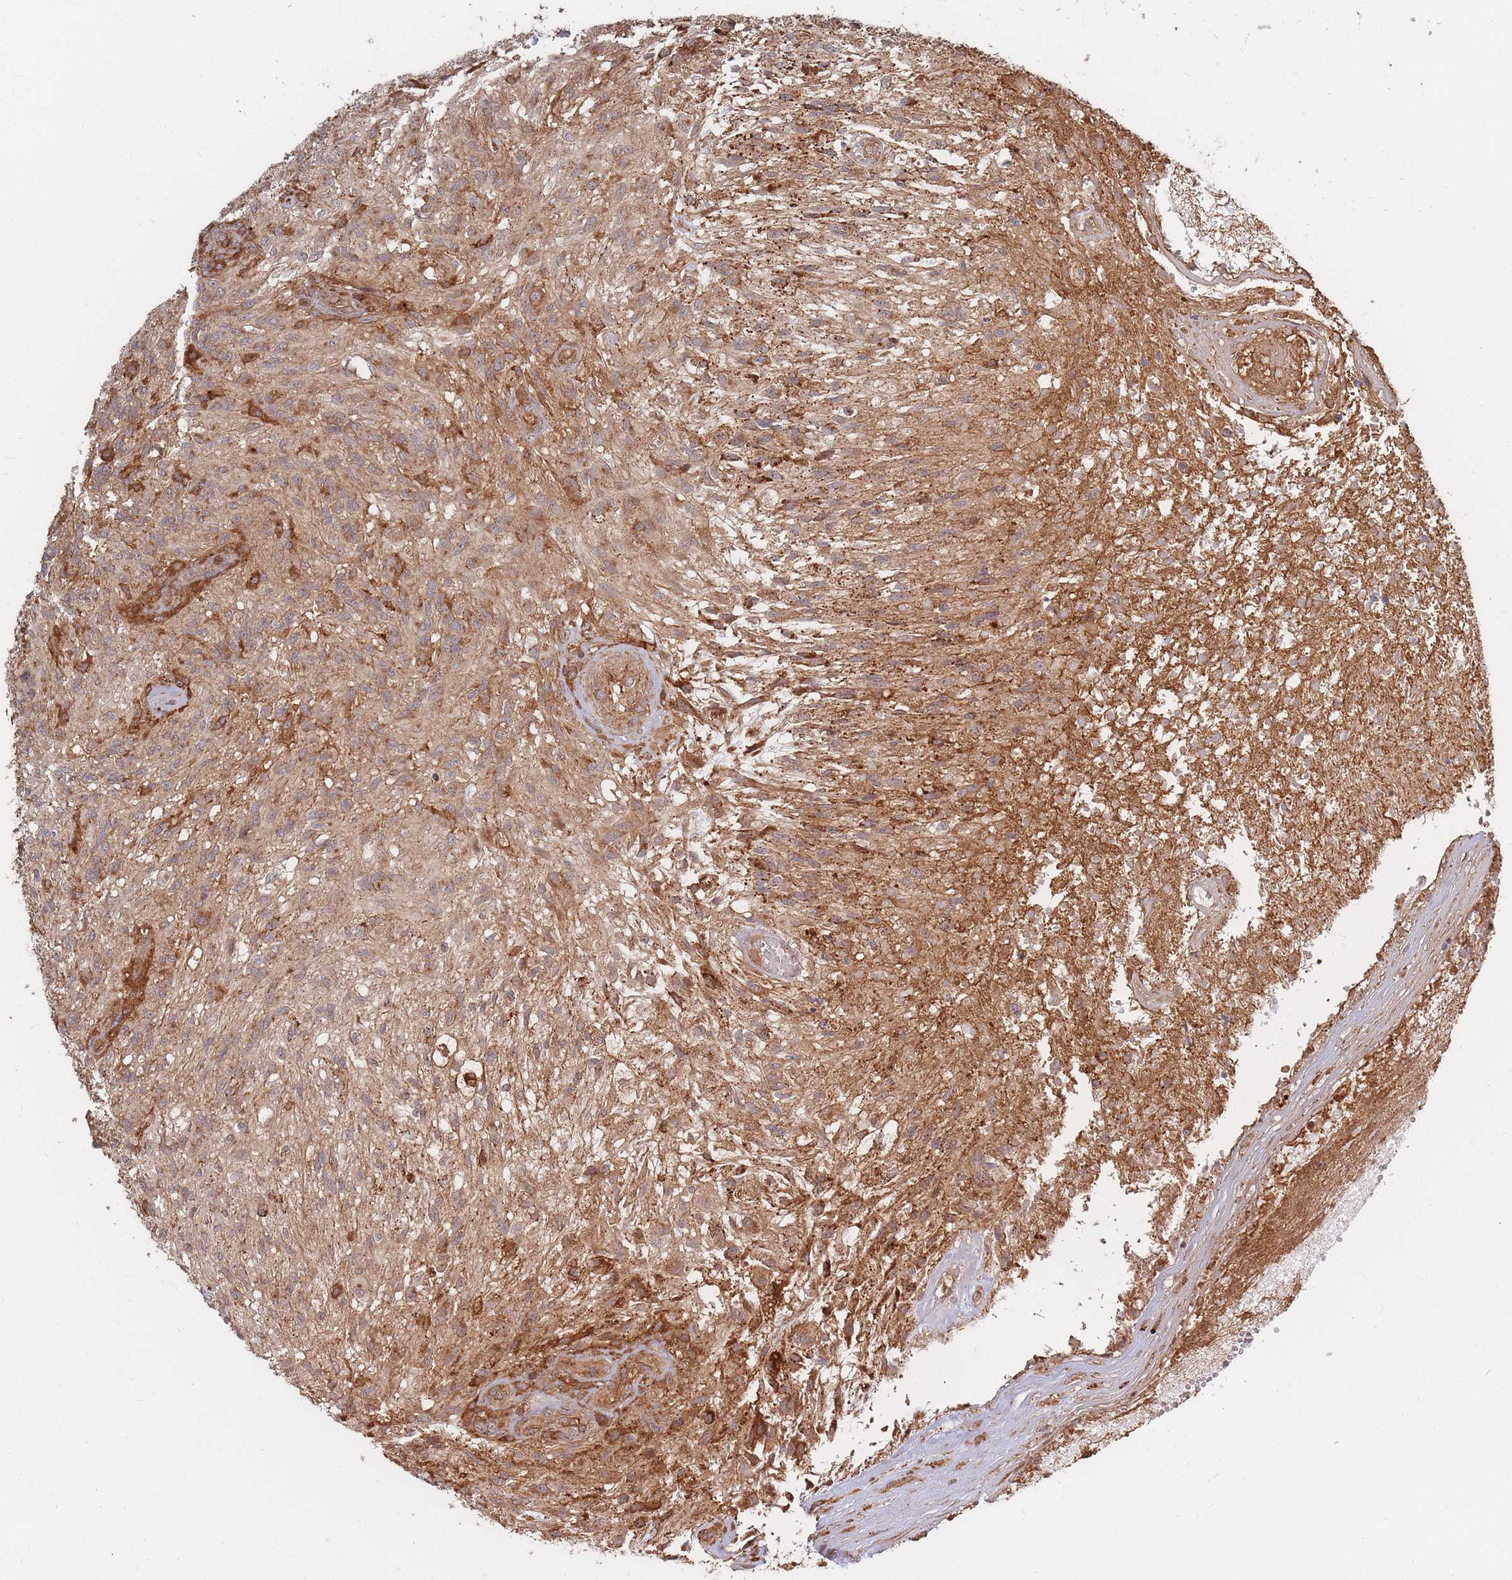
{"staining": {"intensity": "moderate", "quantity": ">75%", "location": "cytoplasmic/membranous"}, "tissue": "glioma", "cell_type": "Tumor cells", "image_type": "cancer", "snomed": [{"axis": "morphology", "description": "Glioma, malignant, High grade"}, {"axis": "topography", "description": "Brain"}], "caption": "A photomicrograph of human glioma stained for a protein shows moderate cytoplasmic/membranous brown staining in tumor cells.", "gene": "RASSF2", "patient": {"sex": "male", "age": 56}}